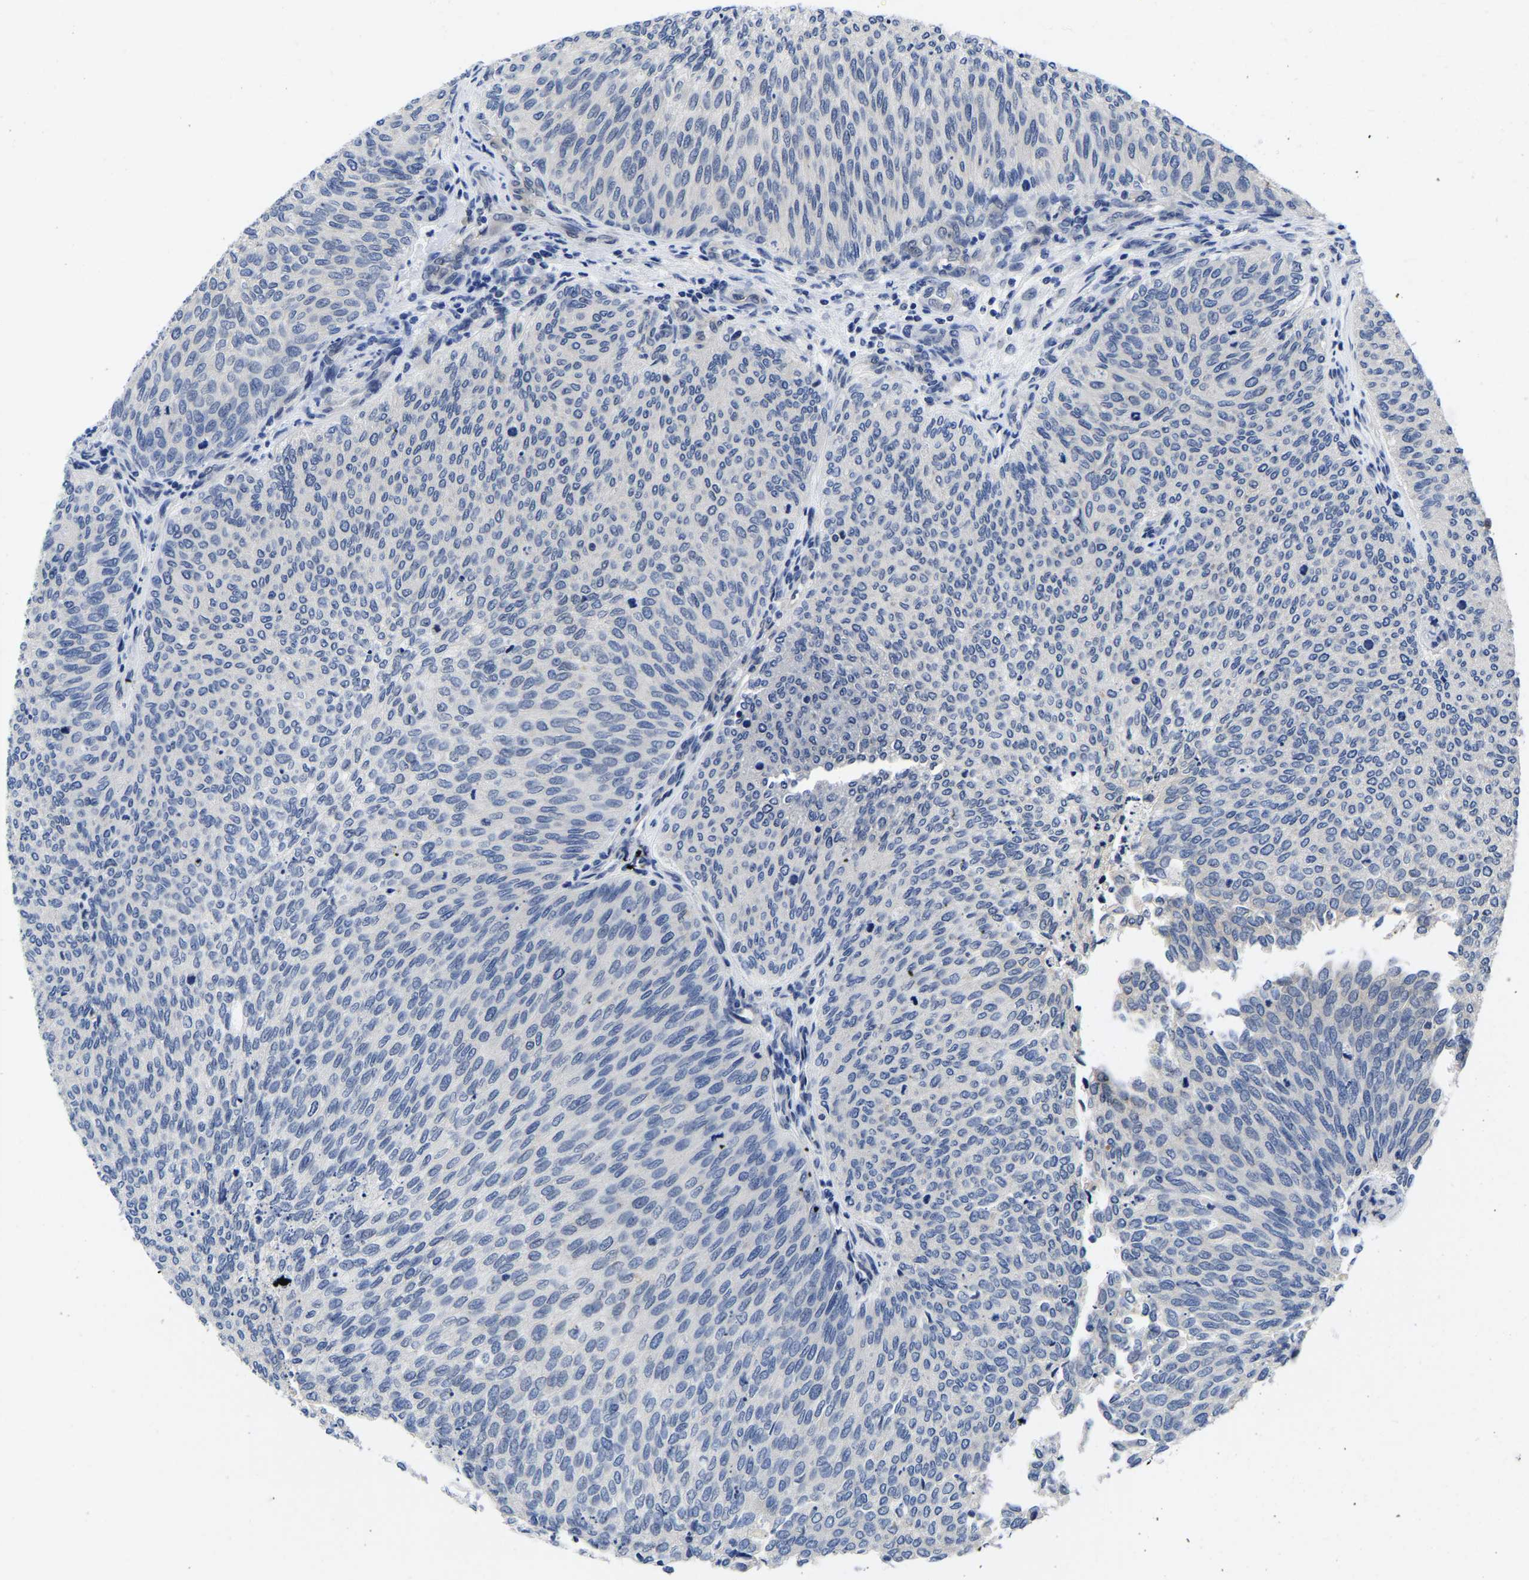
{"staining": {"intensity": "negative", "quantity": "none", "location": "none"}, "tissue": "urothelial cancer", "cell_type": "Tumor cells", "image_type": "cancer", "snomed": [{"axis": "morphology", "description": "Urothelial carcinoma, Low grade"}, {"axis": "topography", "description": "Urinary bladder"}], "caption": "Immunohistochemical staining of urothelial cancer demonstrates no significant positivity in tumor cells.", "gene": "MCOLN2", "patient": {"sex": "female", "age": 79}}